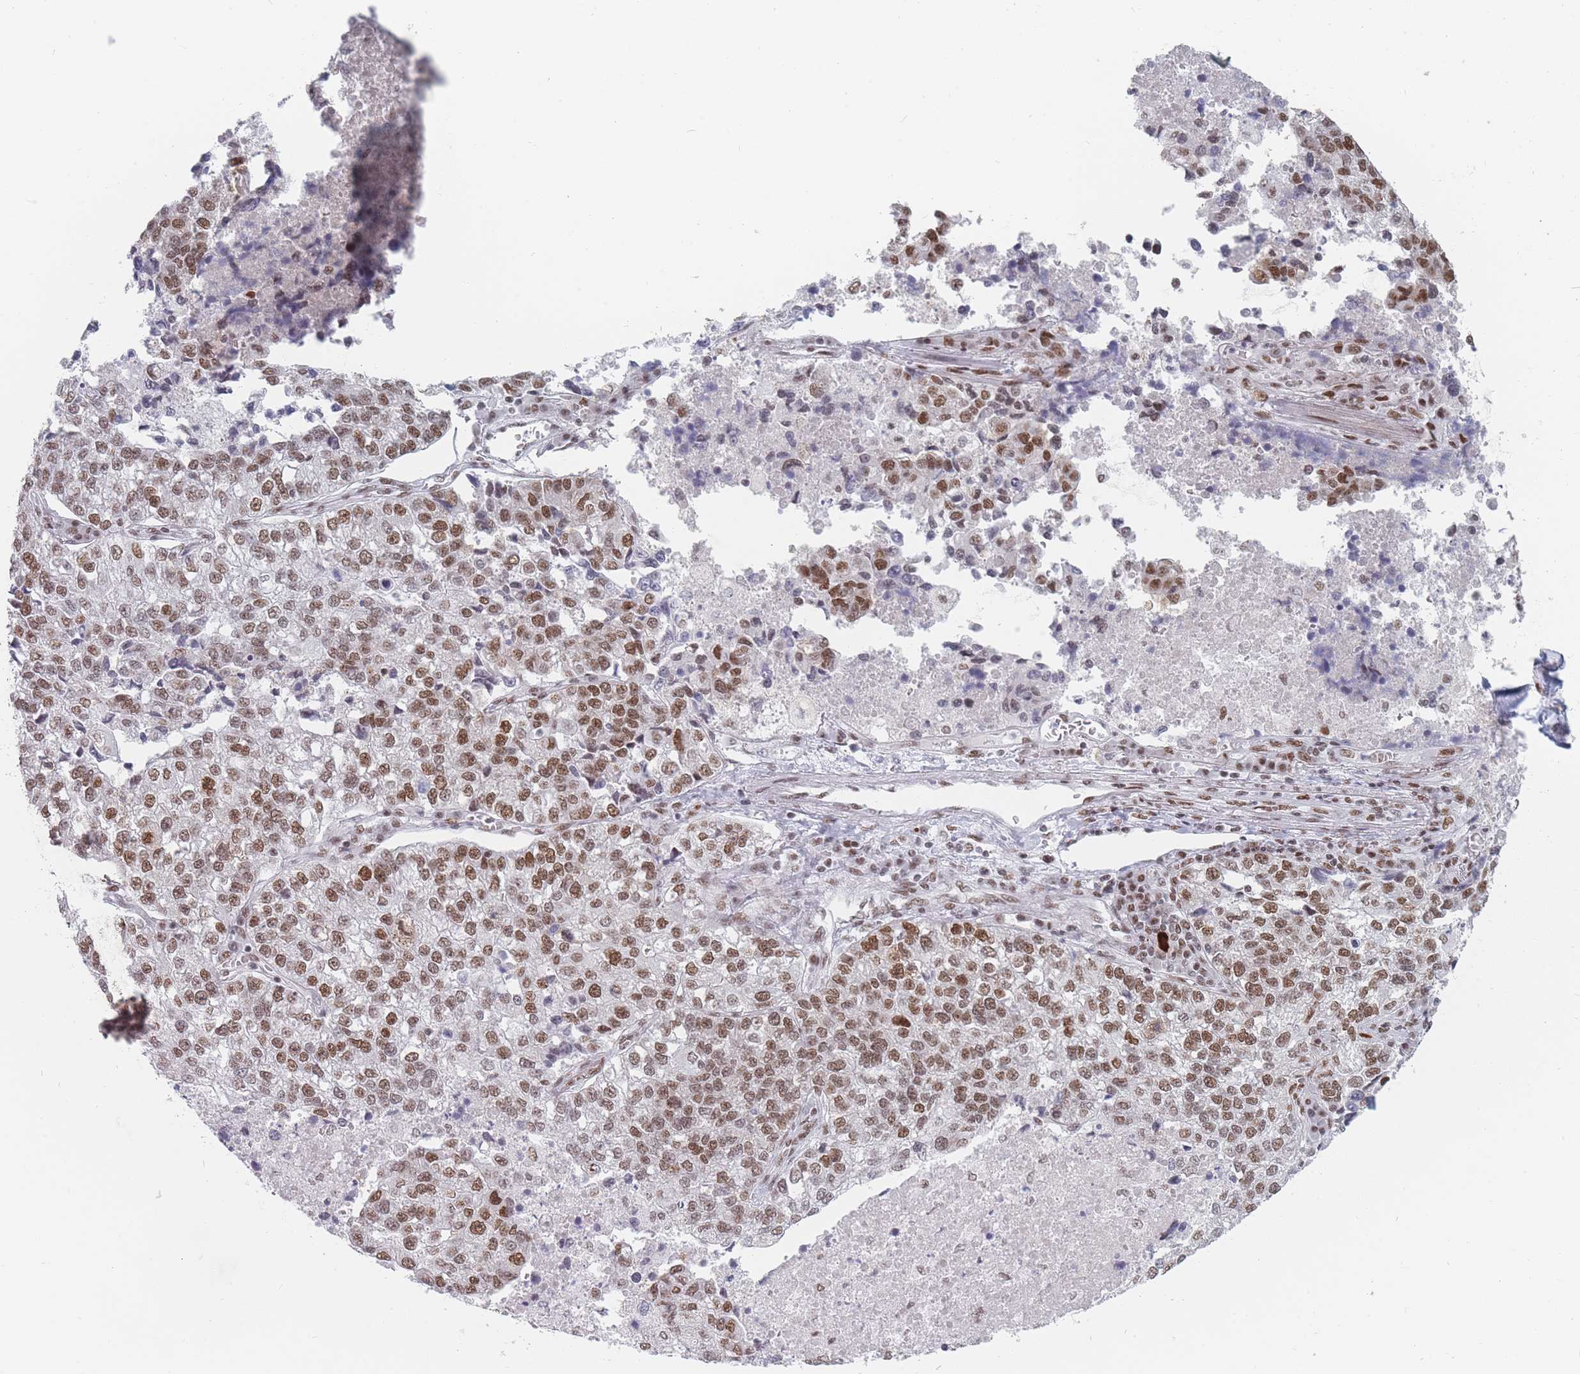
{"staining": {"intensity": "moderate", "quantity": "25%-75%", "location": "nuclear"}, "tissue": "lung cancer", "cell_type": "Tumor cells", "image_type": "cancer", "snomed": [{"axis": "morphology", "description": "Adenocarcinoma, NOS"}, {"axis": "topography", "description": "Lung"}], "caption": "This histopathology image shows immunohistochemistry staining of human lung cancer (adenocarcinoma), with medium moderate nuclear expression in about 25%-75% of tumor cells.", "gene": "SAFB2", "patient": {"sex": "male", "age": 49}}